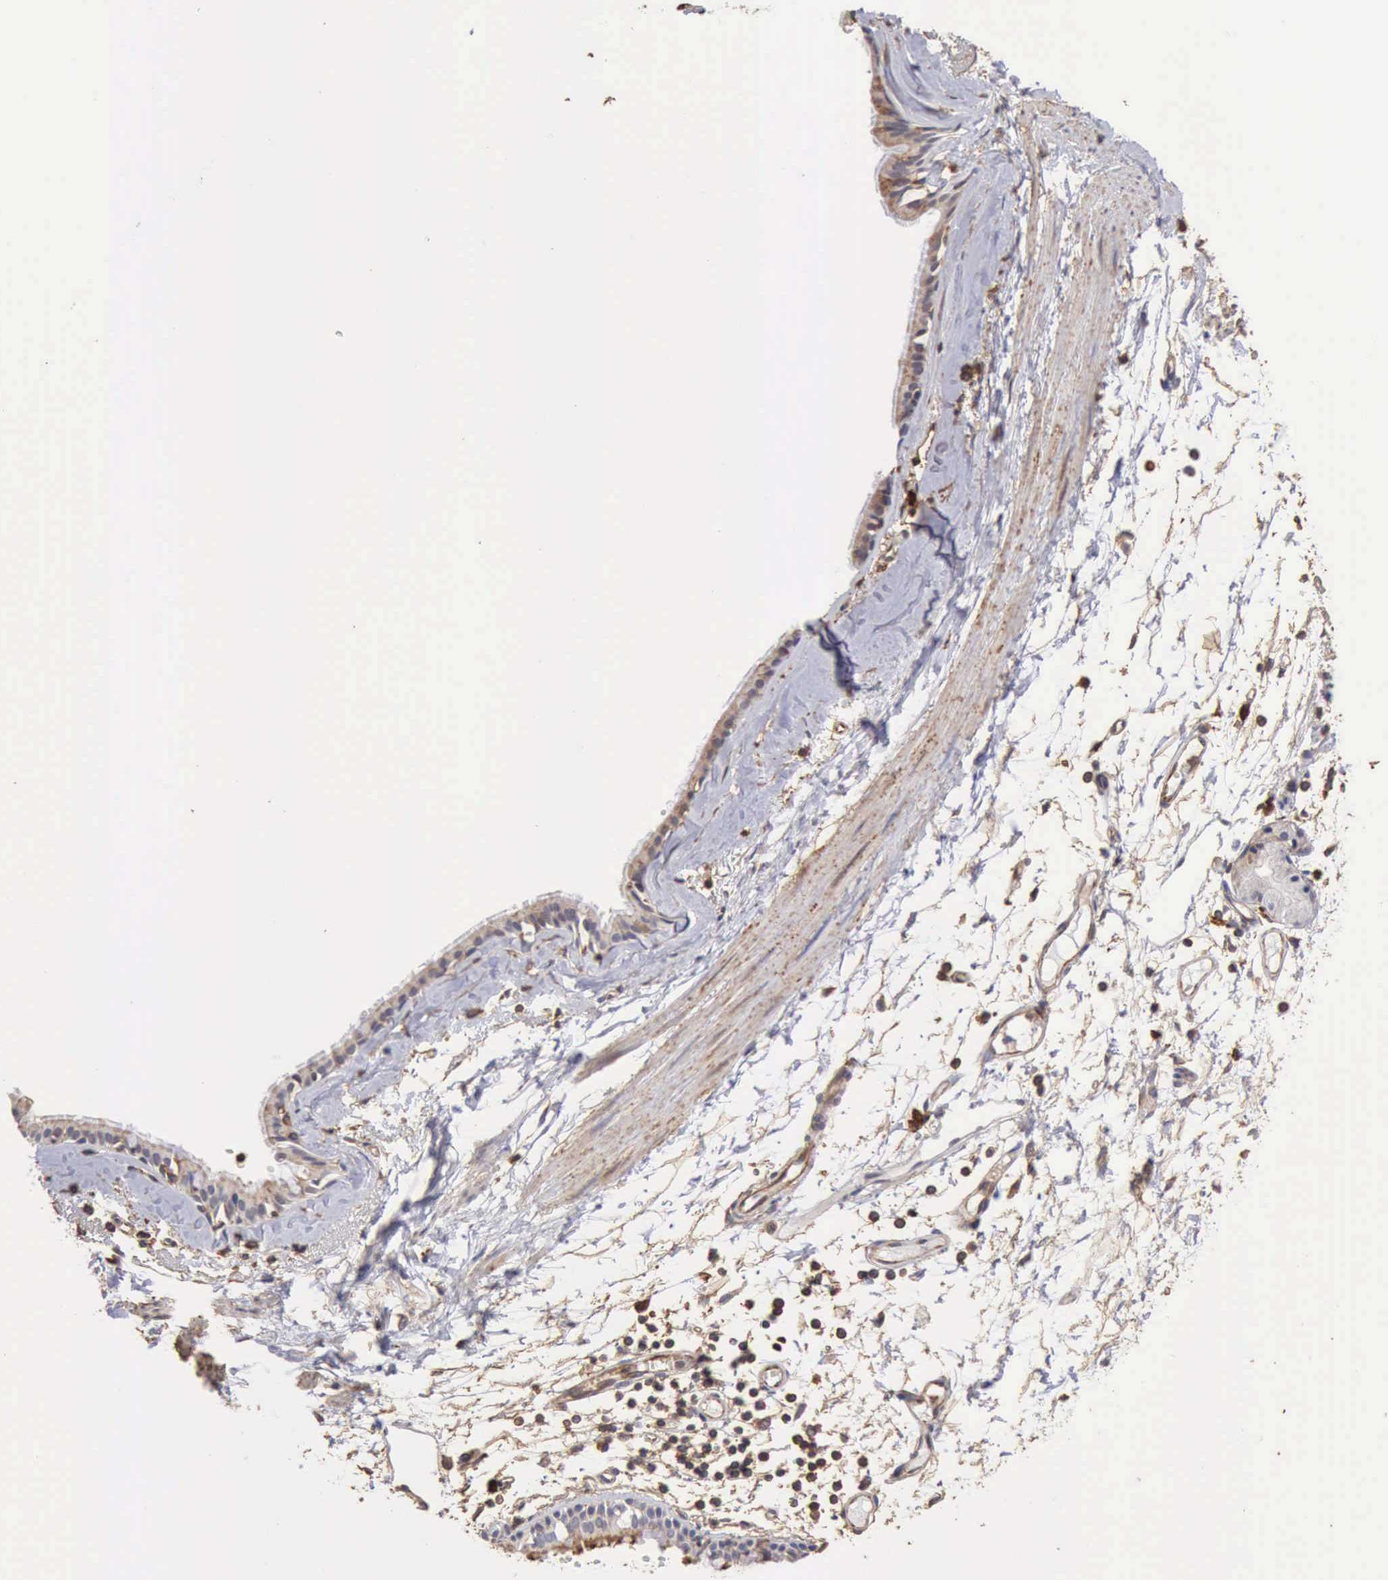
{"staining": {"intensity": "weak", "quantity": "25%-75%", "location": "cytoplasmic/membranous"}, "tissue": "bronchus", "cell_type": "Respiratory epithelial cells", "image_type": "normal", "snomed": [{"axis": "morphology", "description": "Normal tissue, NOS"}, {"axis": "topography", "description": "Bronchus"}, {"axis": "topography", "description": "Lung"}], "caption": "Brown immunohistochemical staining in benign bronchus exhibits weak cytoplasmic/membranous staining in about 25%-75% of respiratory epithelial cells. Using DAB (3,3'-diaminobenzidine) (brown) and hematoxylin (blue) stains, captured at high magnification using brightfield microscopy.", "gene": "GPR101", "patient": {"sex": "female", "age": 56}}